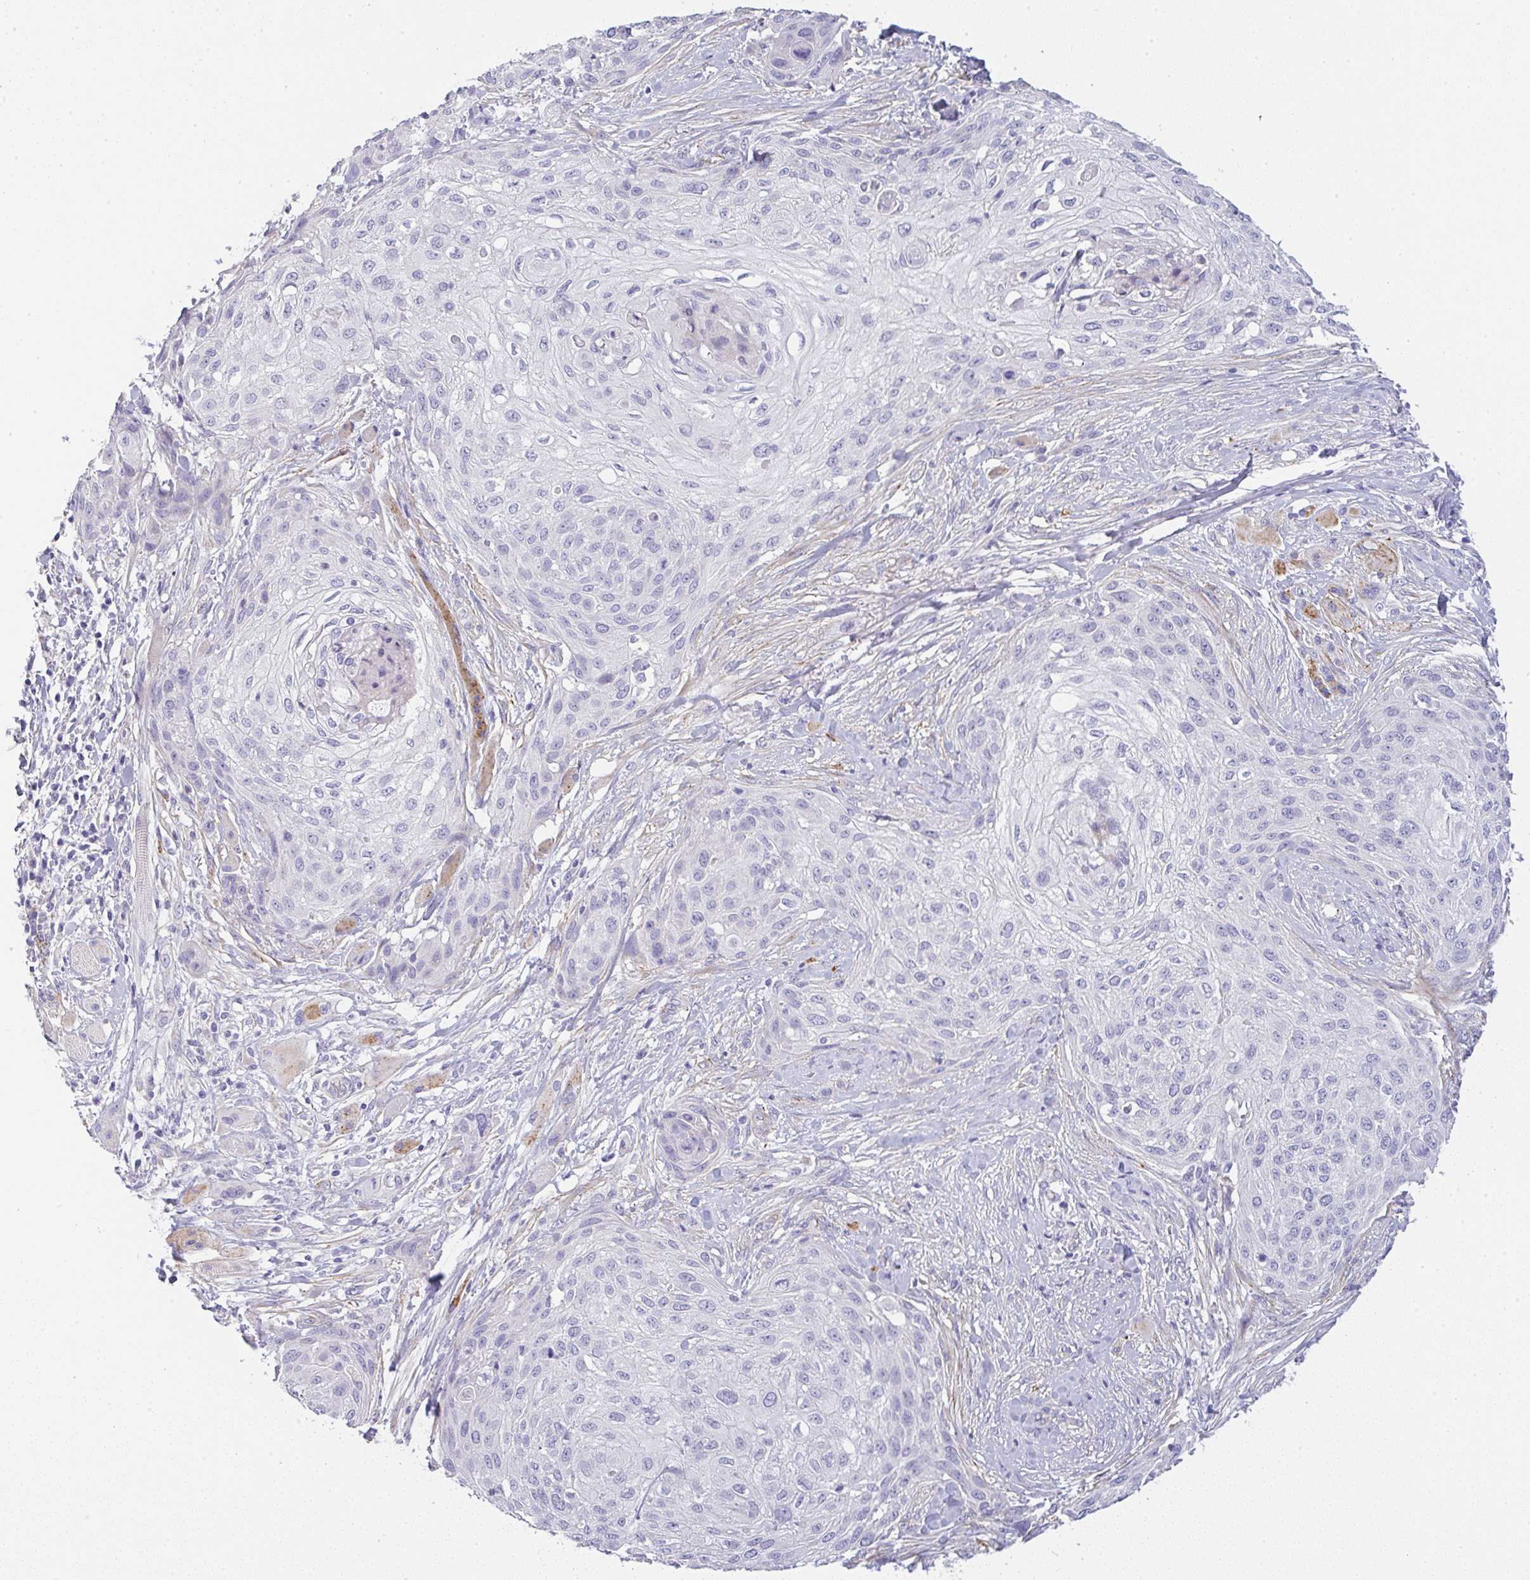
{"staining": {"intensity": "negative", "quantity": "none", "location": "none"}, "tissue": "skin cancer", "cell_type": "Tumor cells", "image_type": "cancer", "snomed": [{"axis": "morphology", "description": "Squamous cell carcinoma, NOS"}, {"axis": "topography", "description": "Skin"}], "caption": "There is no significant positivity in tumor cells of skin cancer.", "gene": "LPAR4", "patient": {"sex": "female", "age": 87}}